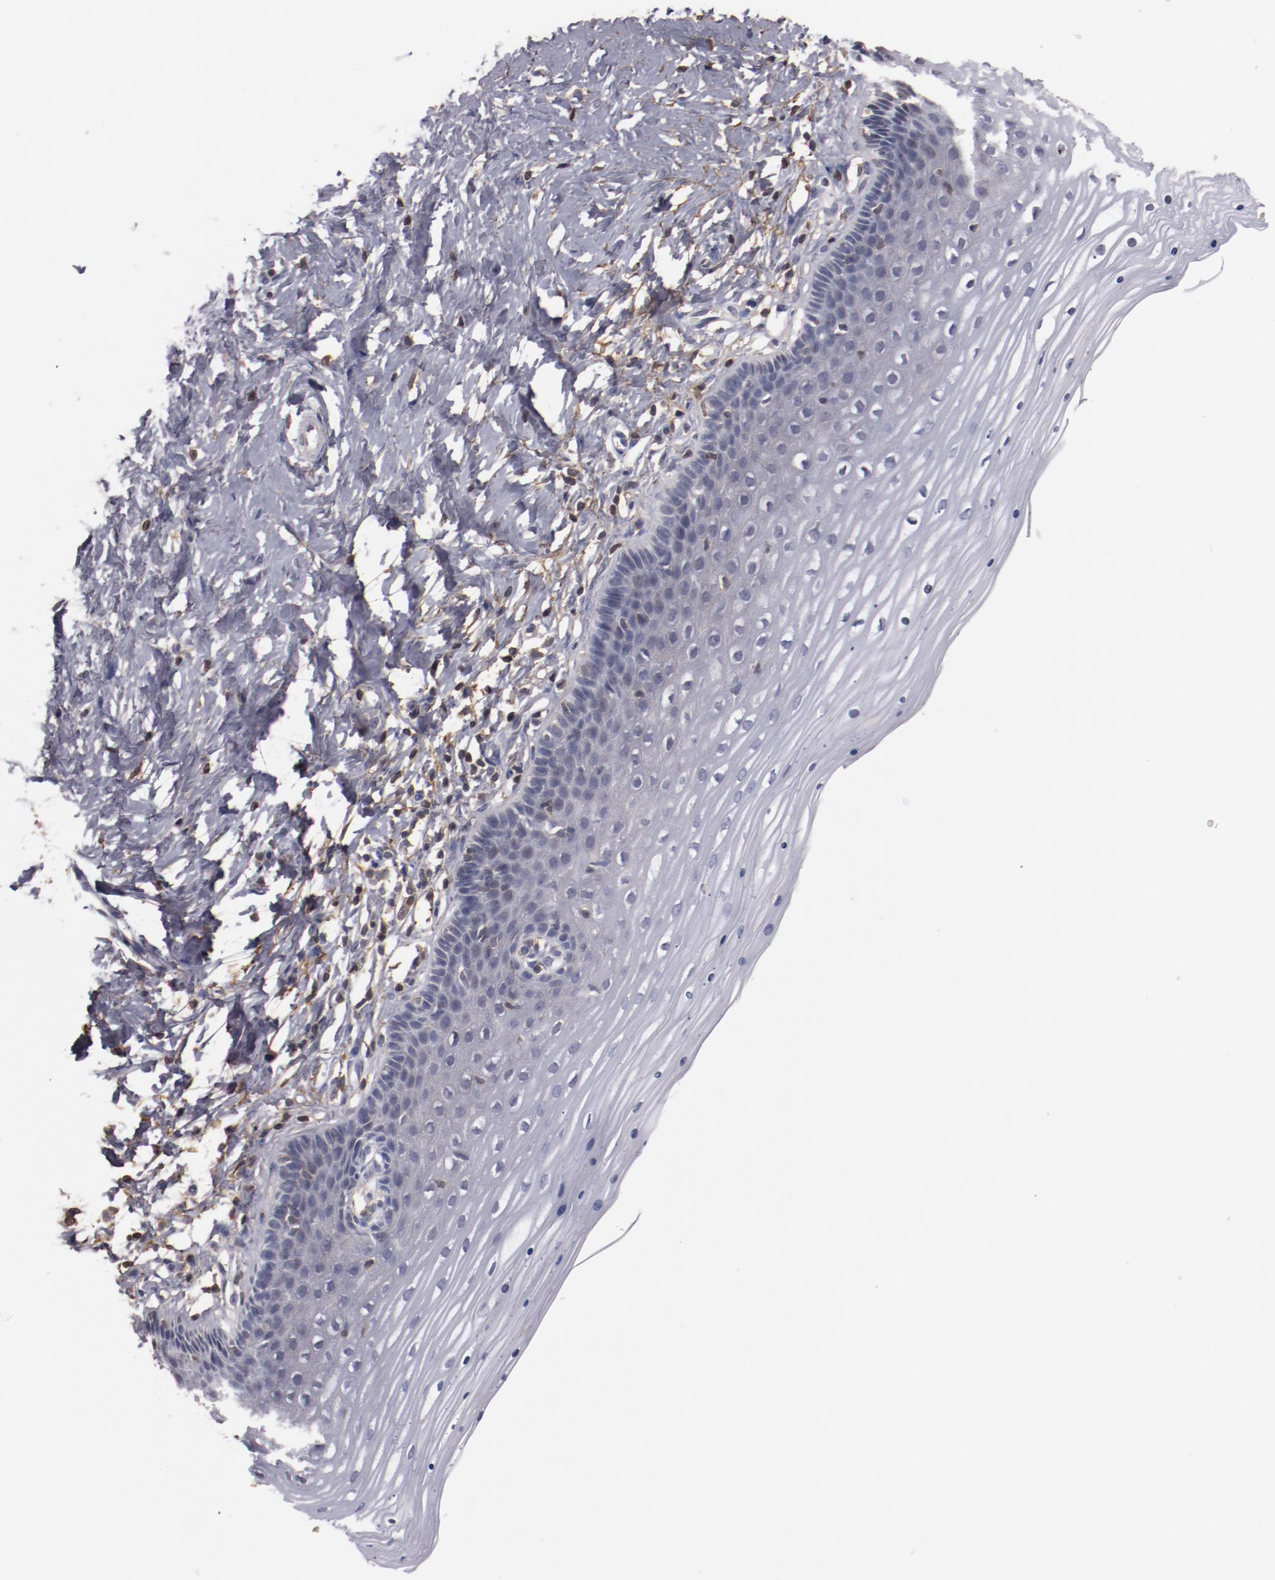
{"staining": {"intensity": "negative", "quantity": "none", "location": "none"}, "tissue": "cervix", "cell_type": "Glandular cells", "image_type": "normal", "snomed": [{"axis": "morphology", "description": "Normal tissue, NOS"}, {"axis": "topography", "description": "Cervix"}], "caption": "Immunohistochemistry (IHC) of normal human cervix exhibits no expression in glandular cells.", "gene": "MBL2", "patient": {"sex": "female", "age": 39}}